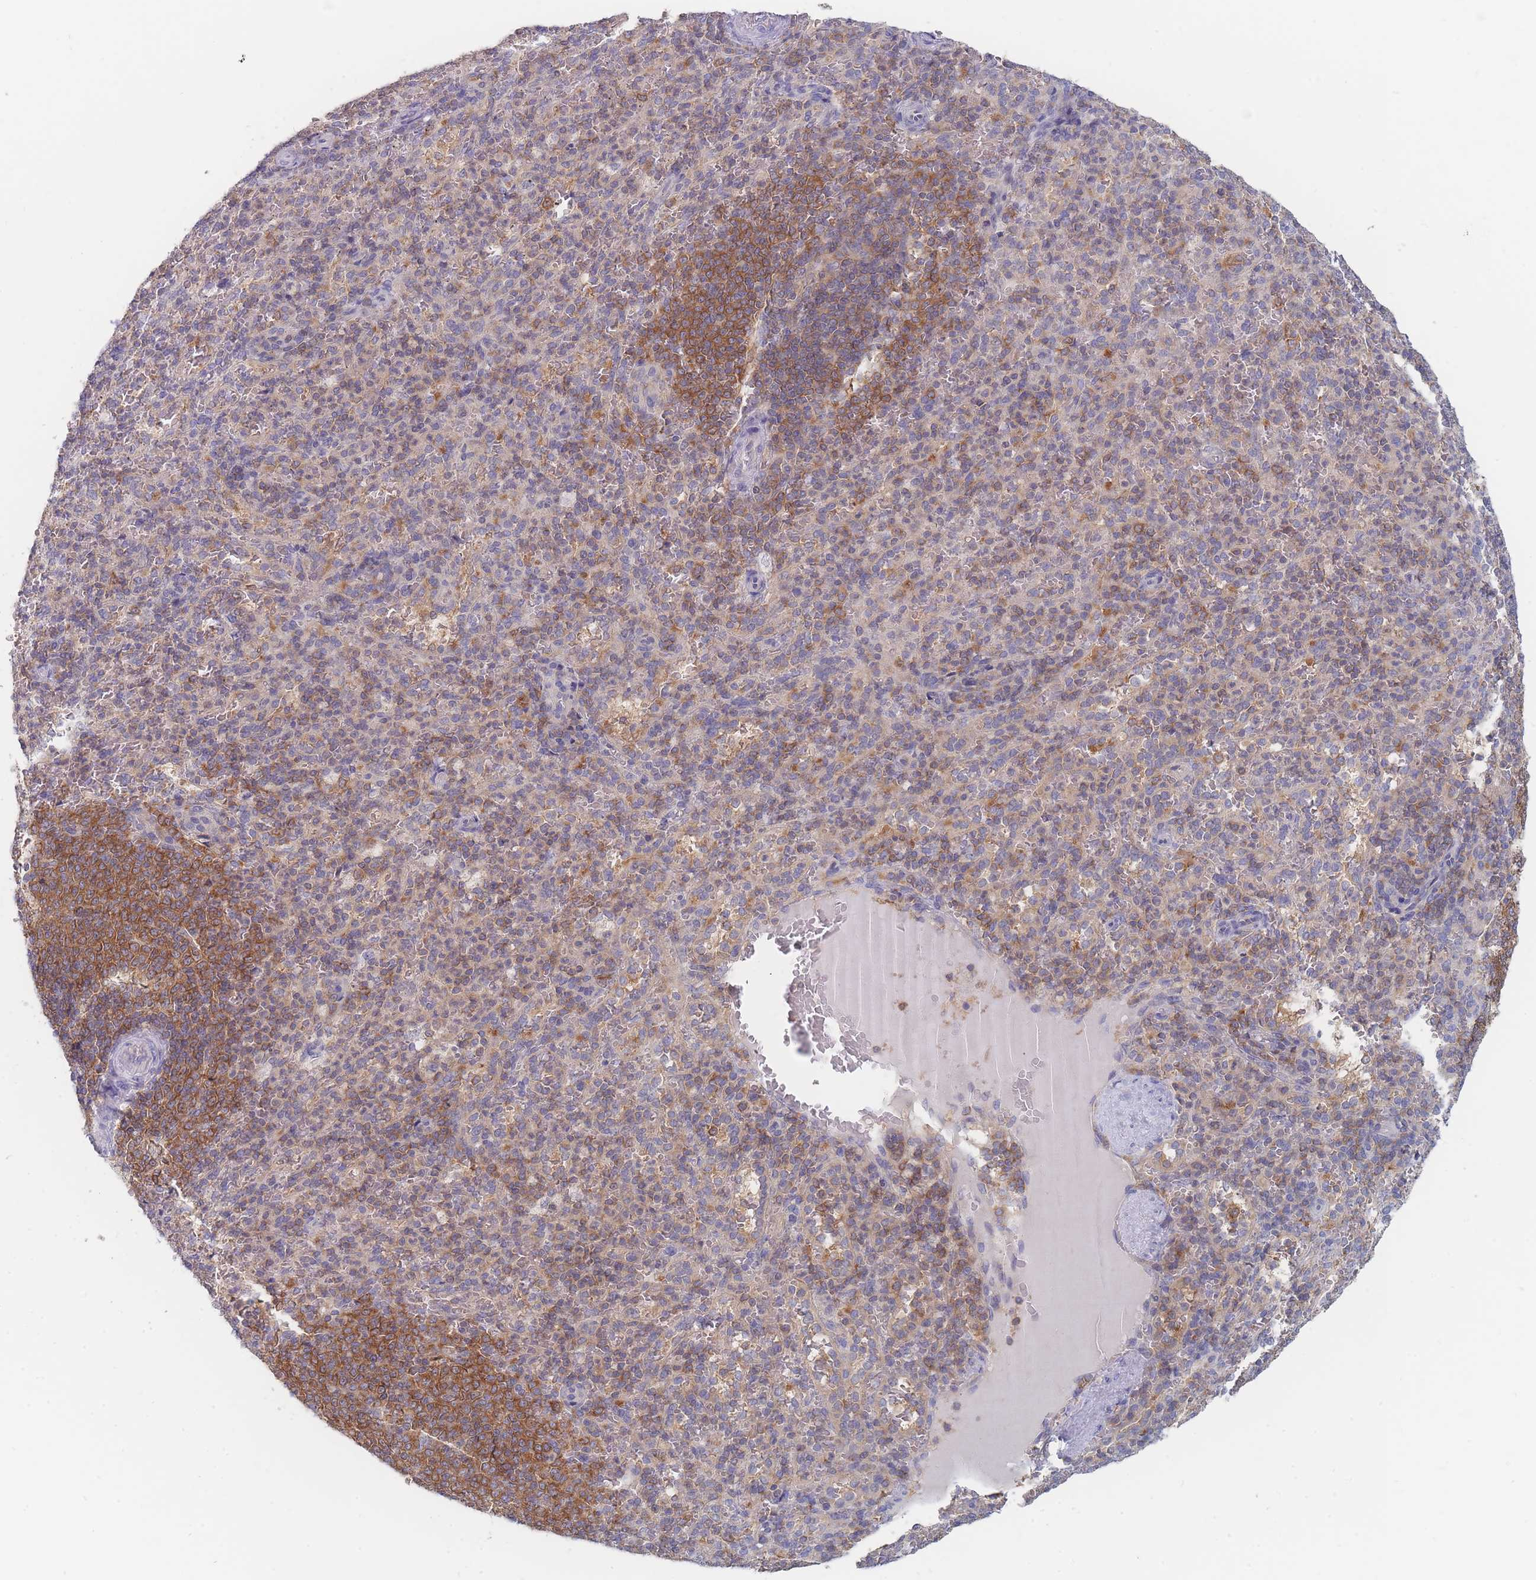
{"staining": {"intensity": "weak", "quantity": "<25%", "location": "cytoplasmic/membranous"}, "tissue": "spleen", "cell_type": "Cells in red pulp", "image_type": "normal", "snomed": [{"axis": "morphology", "description": "Normal tissue, NOS"}, {"axis": "topography", "description": "Spleen"}], "caption": "Micrograph shows no significant protein expression in cells in red pulp of benign spleen.", "gene": "PPP6C", "patient": {"sex": "female", "age": 21}}